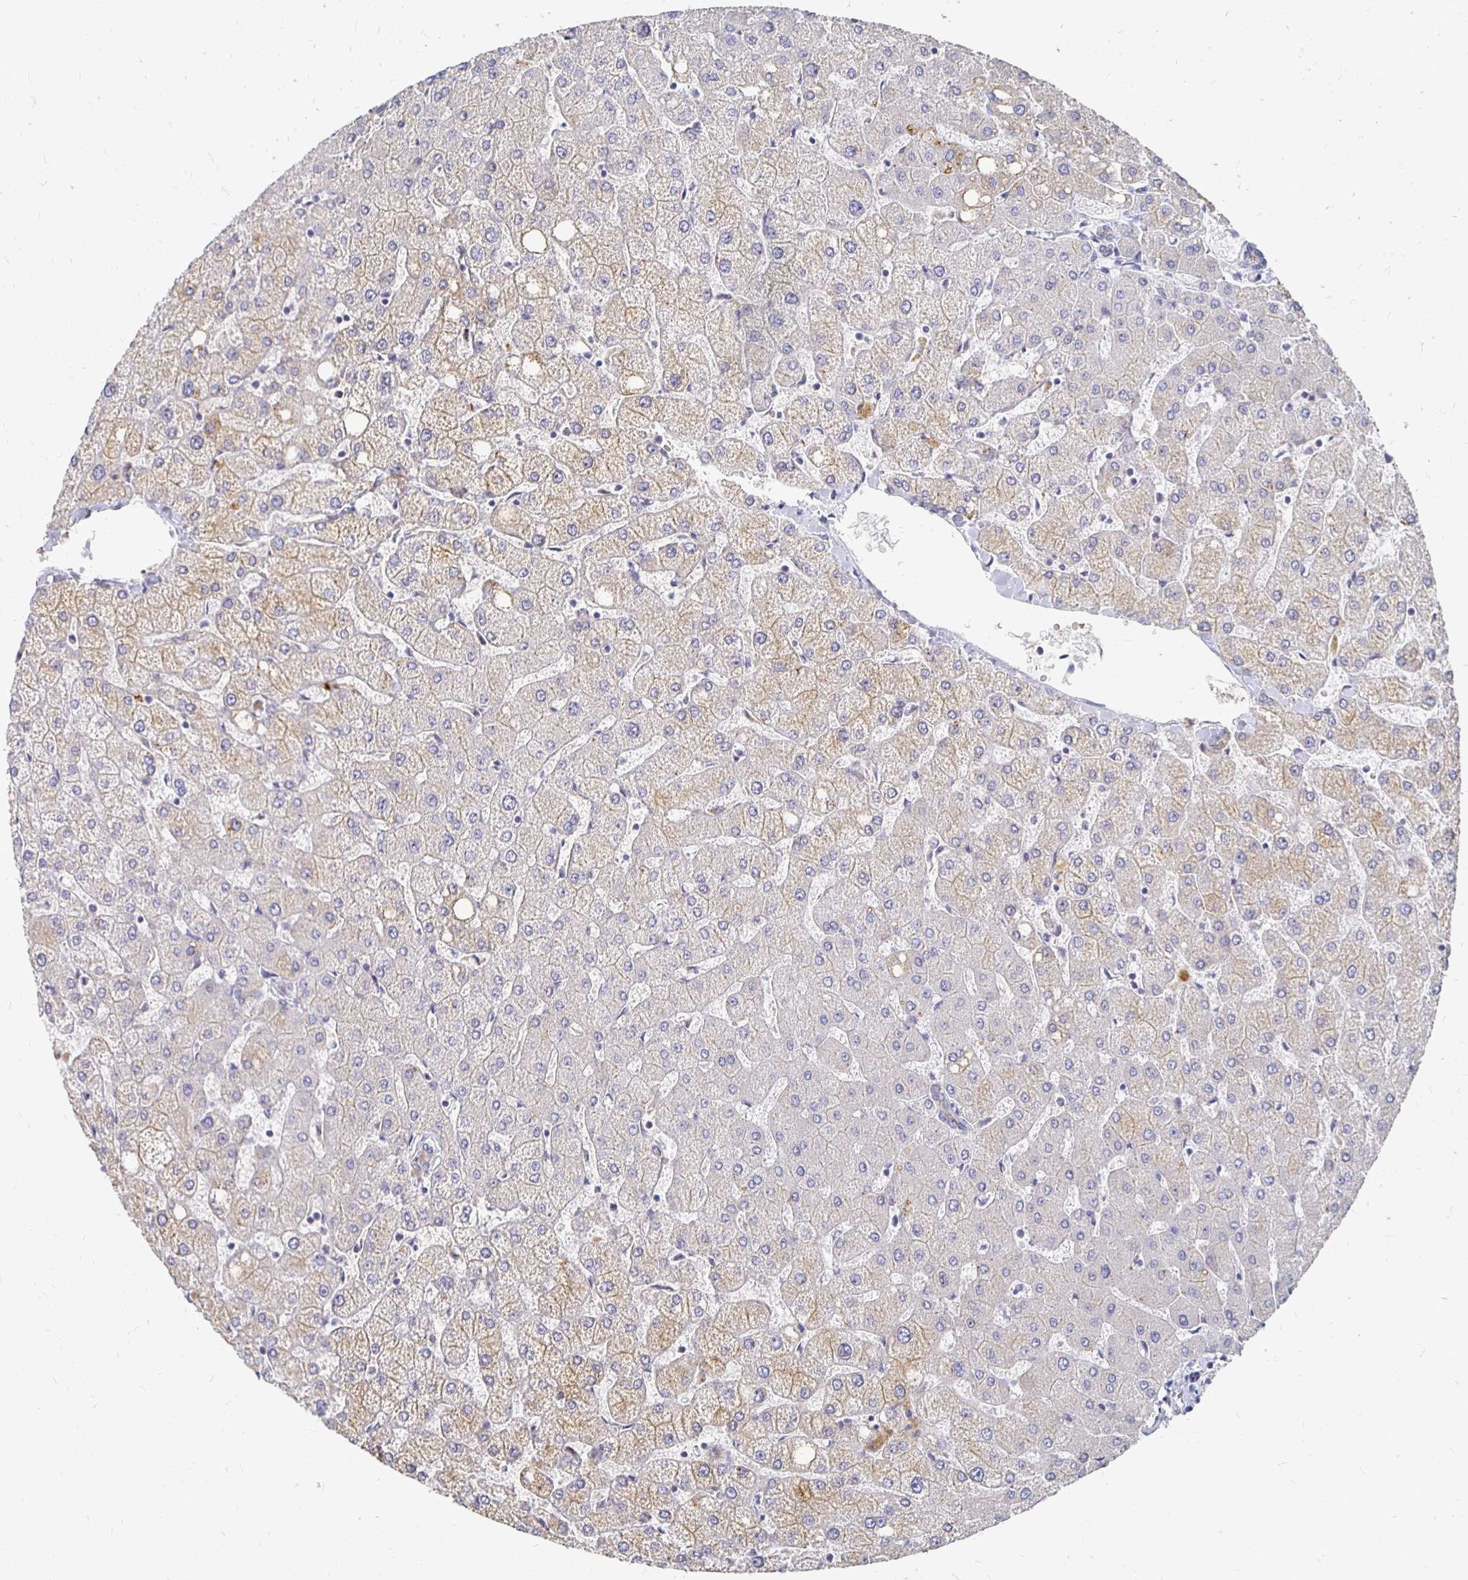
{"staining": {"intensity": "negative", "quantity": "none", "location": "none"}, "tissue": "liver", "cell_type": "Cholangiocytes", "image_type": "normal", "snomed": [{"axis": "morphology", "description": "Normal tissue, NOS"}, {"axis": "topography", "description": "Liver"}], "caption": "Cholangiocytes show no significant protein staining in benign liver.", "gene": "FKRP", "patient": {"sex": "female", "age": 54}}